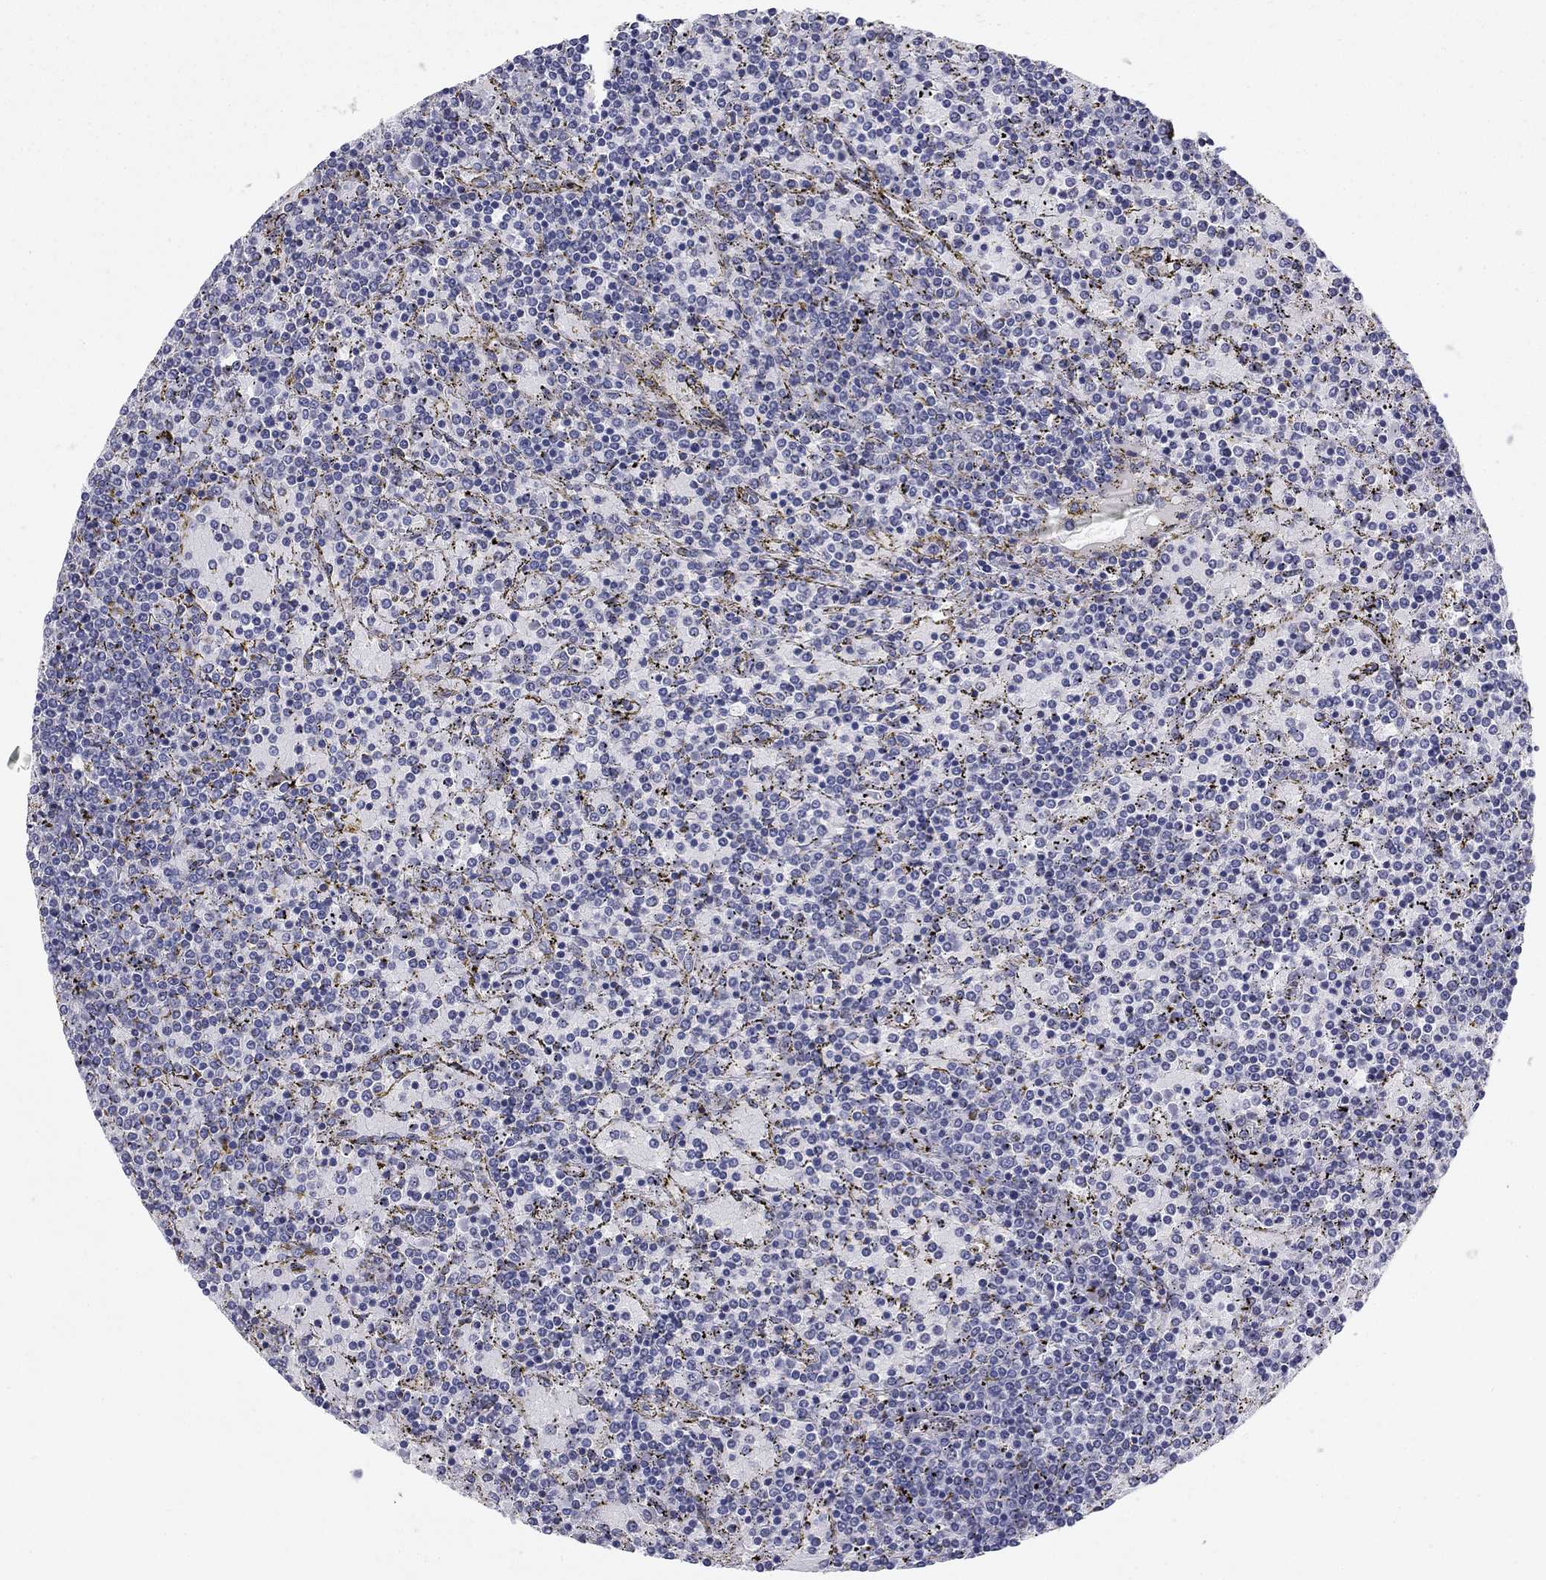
{"staining": {"intensity": "negative", "quantity": "none", "location": "none"}, "tissue": "lymphoma", "cell_type": "Tumor cells", "image_type": "cancer", "snomed": [{"axis": "morphology", "description": "Malignant lymphoma, non-Hodgkin's type, Low grade"}, {"axis": "topography", "description": "Spleen"}], "caption": "Low-grade malignant lymphoma, non-Hodgkin's type was stained to show a protein in brown. There is no significant staining in tumor cells.", "gene": "SEPTIN3", "patient": {"sex": "female", "age": 77}}